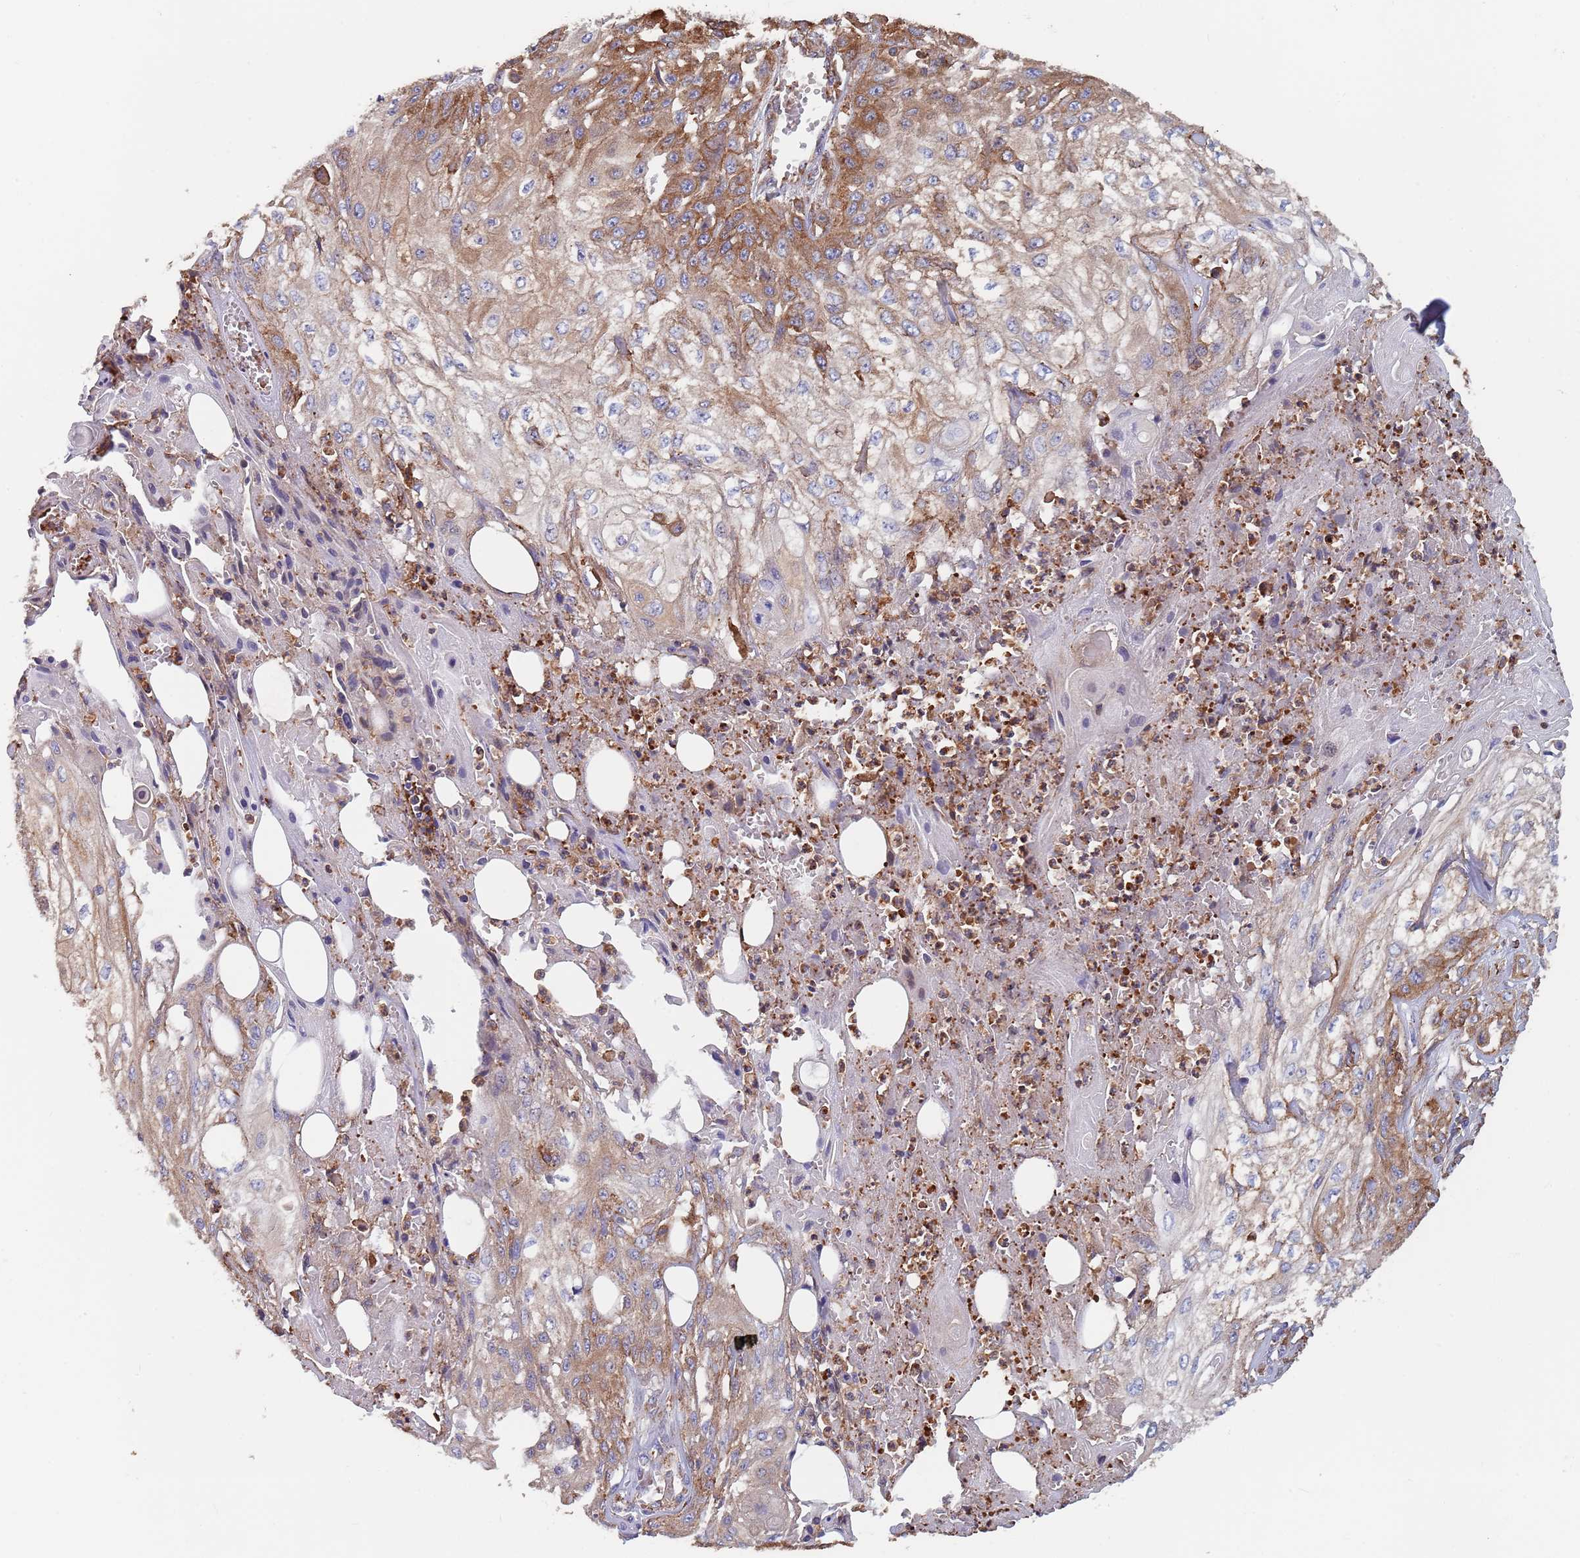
{"staining": {"intensity": "moderate", "quantity": ">75%", "location": "cytoplasmic/membranous"}, "tissue": "skin cancer", "cell_type": "Tumor cells", "image_type": "cancer", "snomed": [{"axis": "morphology", "description": "Squamous cell carcinoma, NOS"}, {"axis": "morphology", "description": "Squamous cell carcinoma, metastatic, NOS"}, {"axis": "topography", "description": "Skin"}, {"axis": "topography", "description": "Lymph node"}], "caption": "Immunohistochemistry of human metastatic squamous cell carcinoma (skin) exhibits medium levels of moderate cytoplasmic/membranous staining in about >75% of tumor cells.", "gene": "DCUN1D3", "patient": {"sex": "male", "age": 75}}